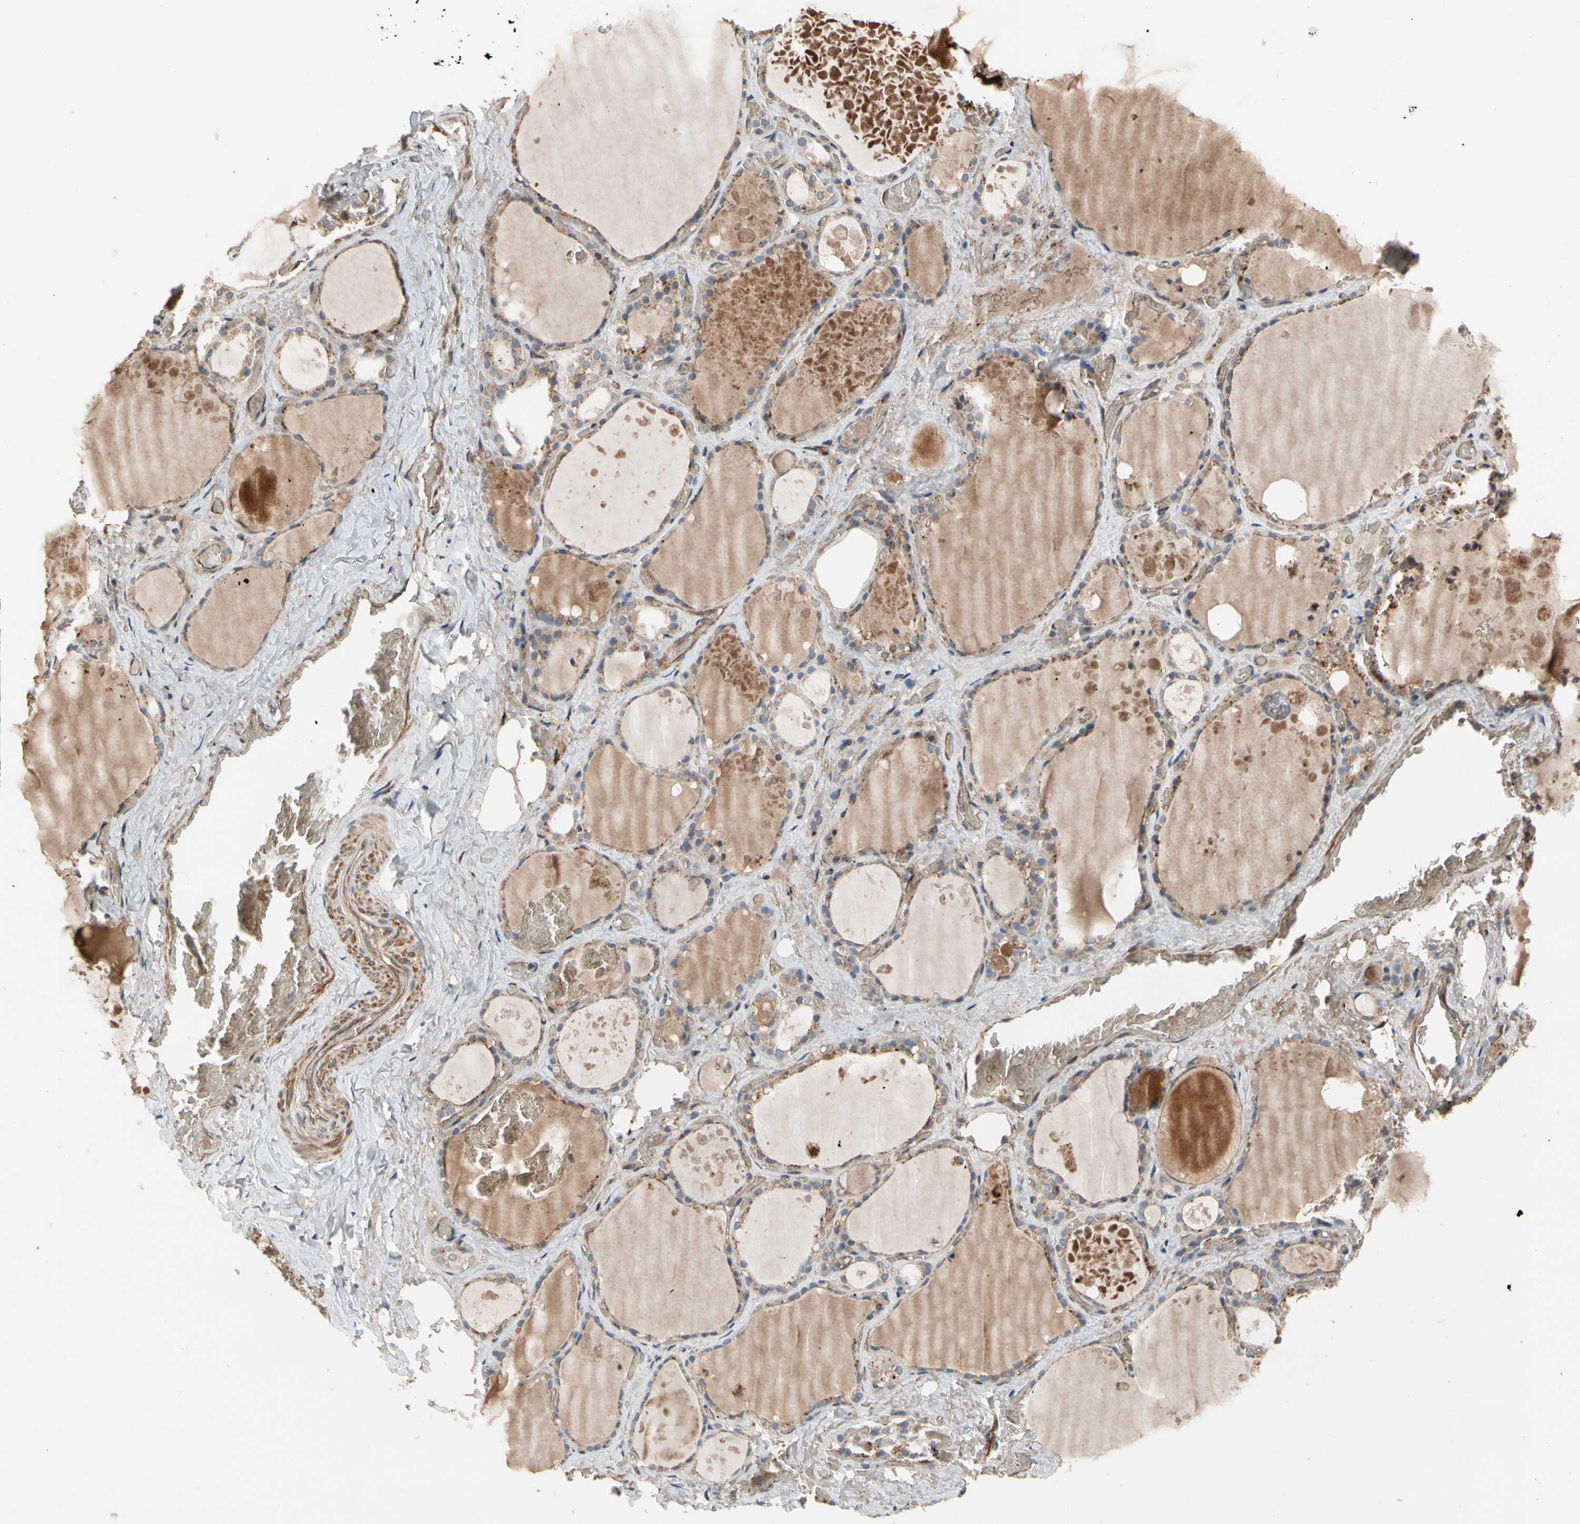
{"staining": {"intensity": "moderate", "quantity": ">75%", "location": "cytoplasmic/membranous"}, "tissue": "thyroid gland", "cell_type": "Glandular cells", "image_type": "normal", "snomed": [{"axis": "morphology", "description": "Normal tissue, NOS"}, {"axis": "topography", "description": "Thyroid gland"}], "caption": "Immunohistochemical staining of benign human thyroid gland displays >75% levels of moderate cytoplasmic/membranous protein staining in about >75% of glandular cells. (Brightfield microscopy of DAB IHC at high magnification).", "gene": "GCK", "patient": {"sex": "male", "age": 61}}